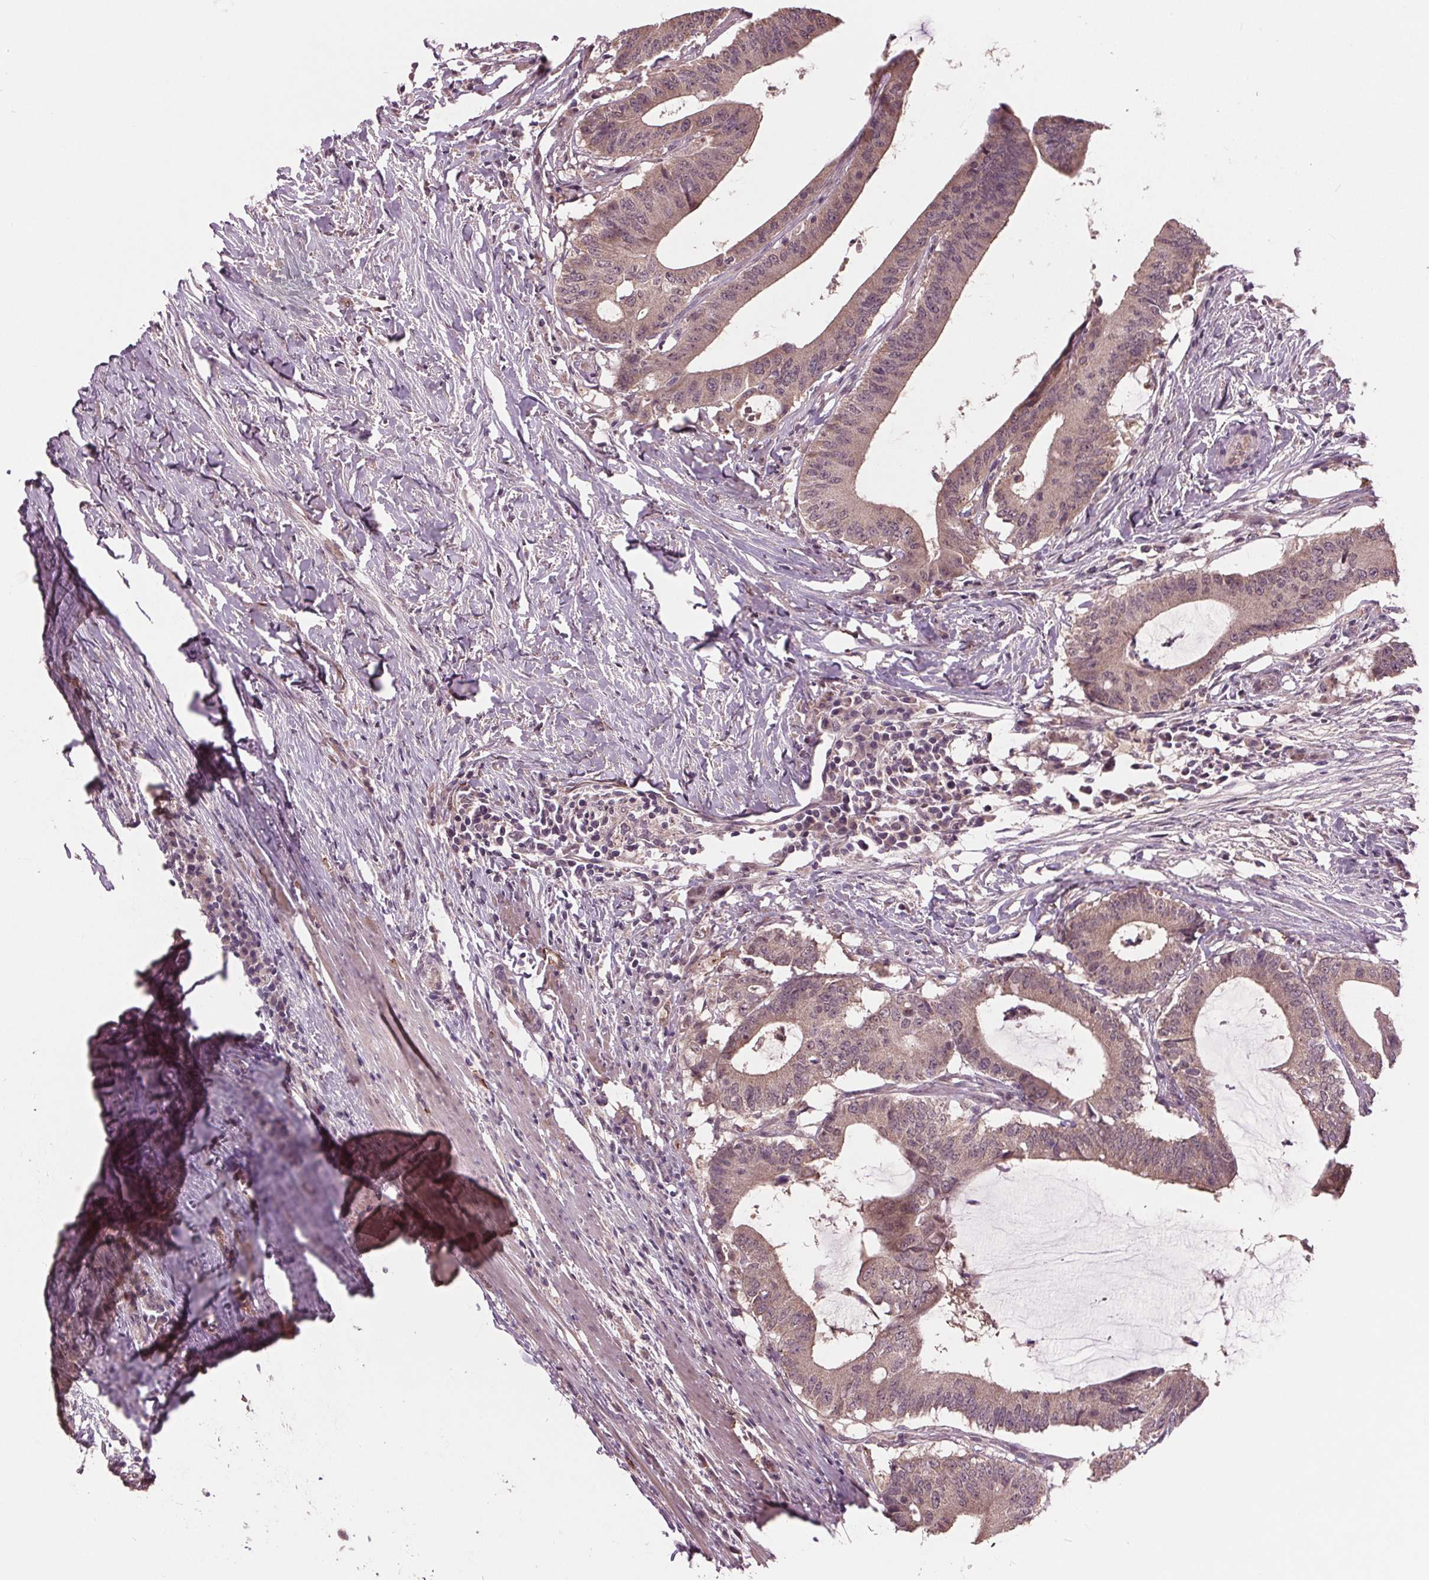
{"staining": {"intensity": "weak", "quantity": ">75%", "location": "cytoplasmic/membranous"}, "tissue": "colorectal cancer", "cell_type": "Tumor cells", "image_type": "cancer", "snomed": [{"axis": "morphology", "description": "Adenocarcinoma, NOS"}, {"axis": "topography", "description": "Colon"}], "caption": "IHC of colorectal cancer demonstrates low levels of weak cytoplasmic/membranous expression in about >75% of tumor cells.", "gene": "MAPK8", "patient": {"sex": "female", "age": 43}}